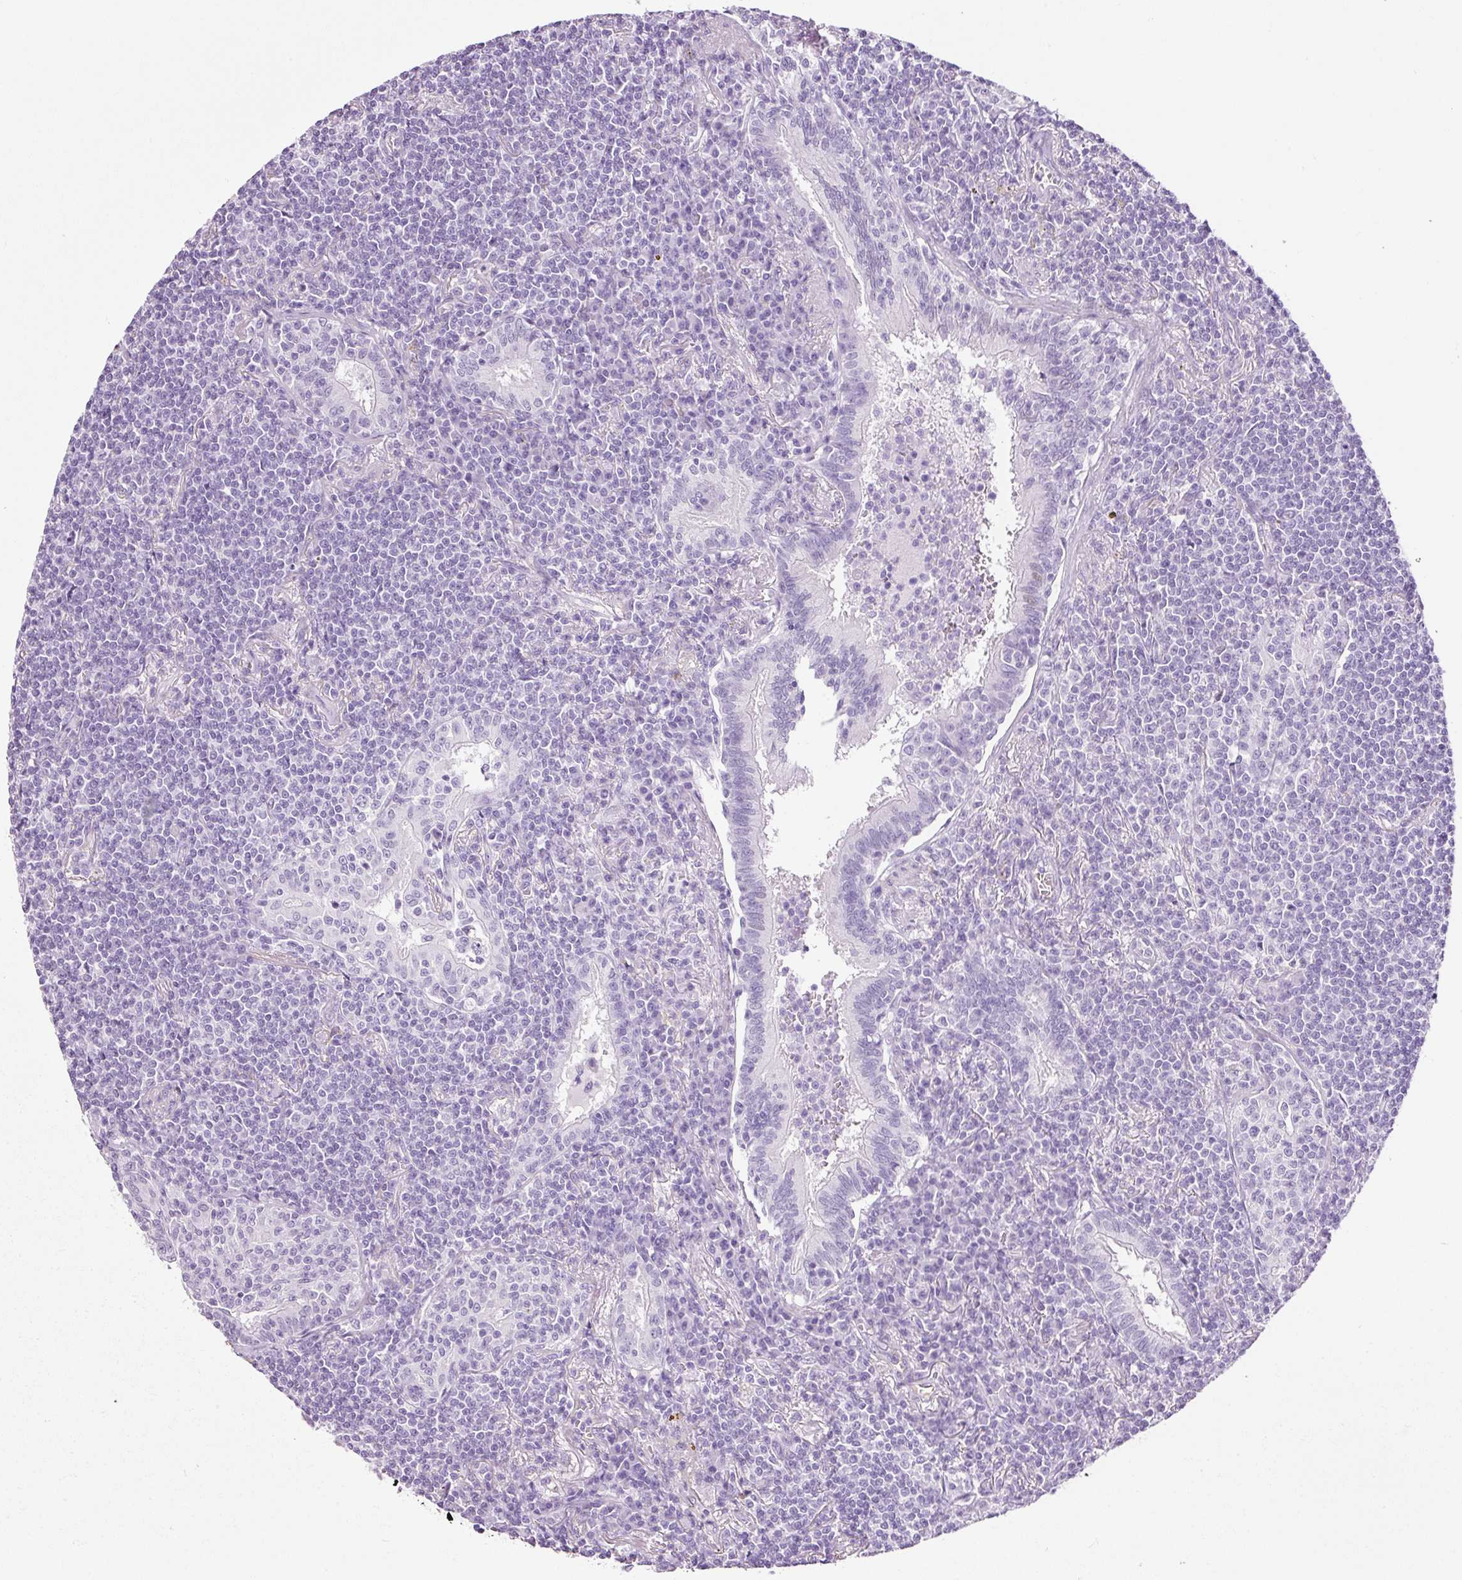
{"staining": {"intensity": "negative", "quantity": "none", "location": "none"}, "tissue": "lymphoma", "cell_type": "Tumor cells", "image_type": "cancer", "snomed": [{"axis": "morphology", "description": "Malignant lymphoma, non-Hodgkin's type, Low grade"}, {"axis": "topography", "description": "Lung"}], "caption": "IHC of malignant lymphoma, non-Hodgkin's type (low-grade) demonstrates no expression in tumor cells. The staining is performed using DAB (3,3'-diaminobenzidine) brown chromogen with nuclei counter-stained in using hematoxylin.", "gene": "ADSS1", "patient": {"sex": "female", "age": 71}}